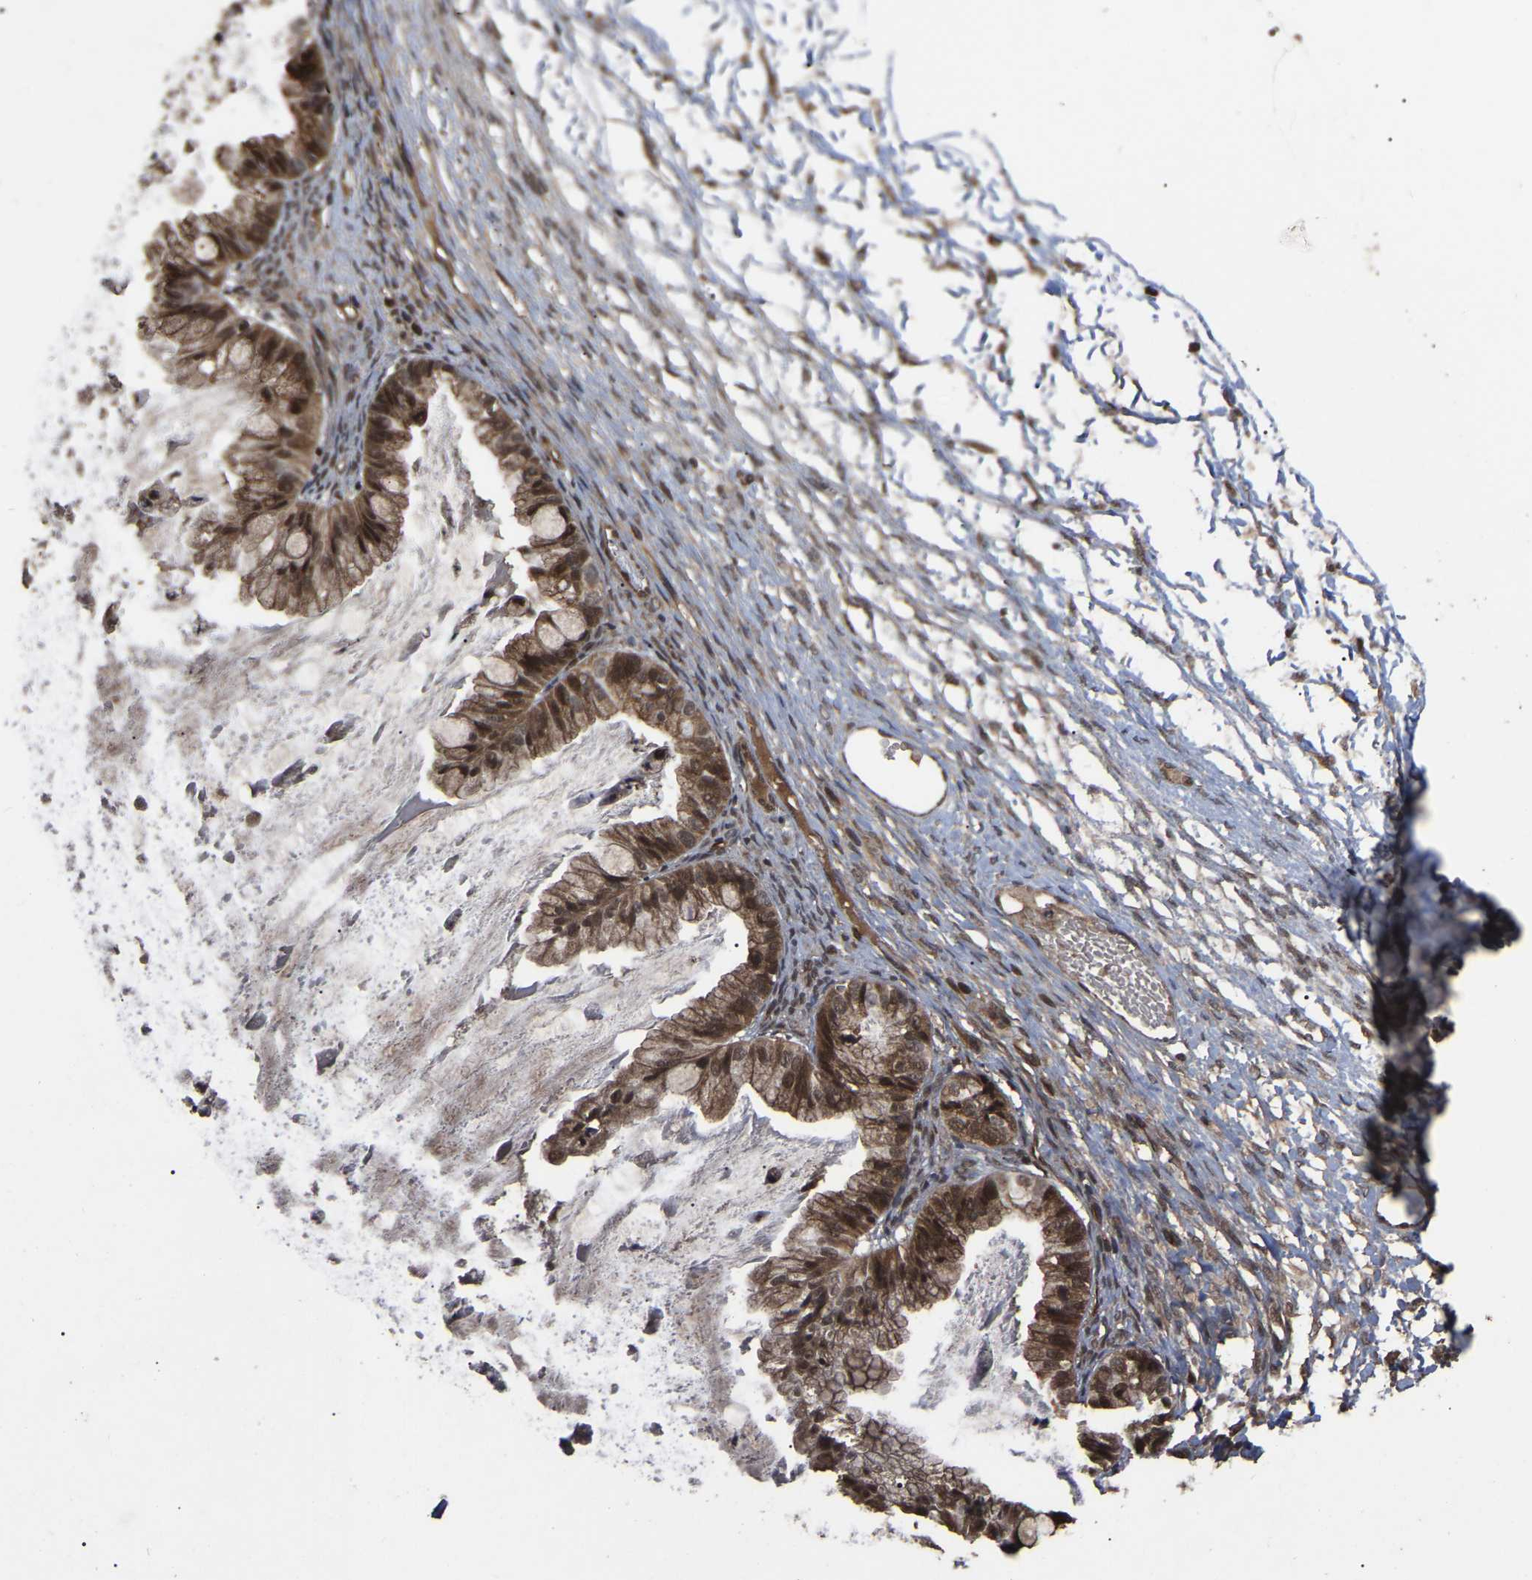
{"staining": {"intensity": "moderate", "quantity": ">75%", "location": "cytoplasmic/membranous,nuclear"}, "tissue": "ovarian cancer", "cell_type": "Tumor cells", "image_type": "cancer", "snomed": [{"axis": "morphology", "description": "Cystadenocarcinoma, mucinous, NOS"}, {"axis": "topography", "description": "Ovary"}], "caption": "DAB immunohistochemical staining of human ovarian cancer displays moderate cytoplasmic/membranous and nuclear protein expression in about >75% of tumor cells.", "gene": "FAM161B", "patient": {"sex": "female", "age": 57}}